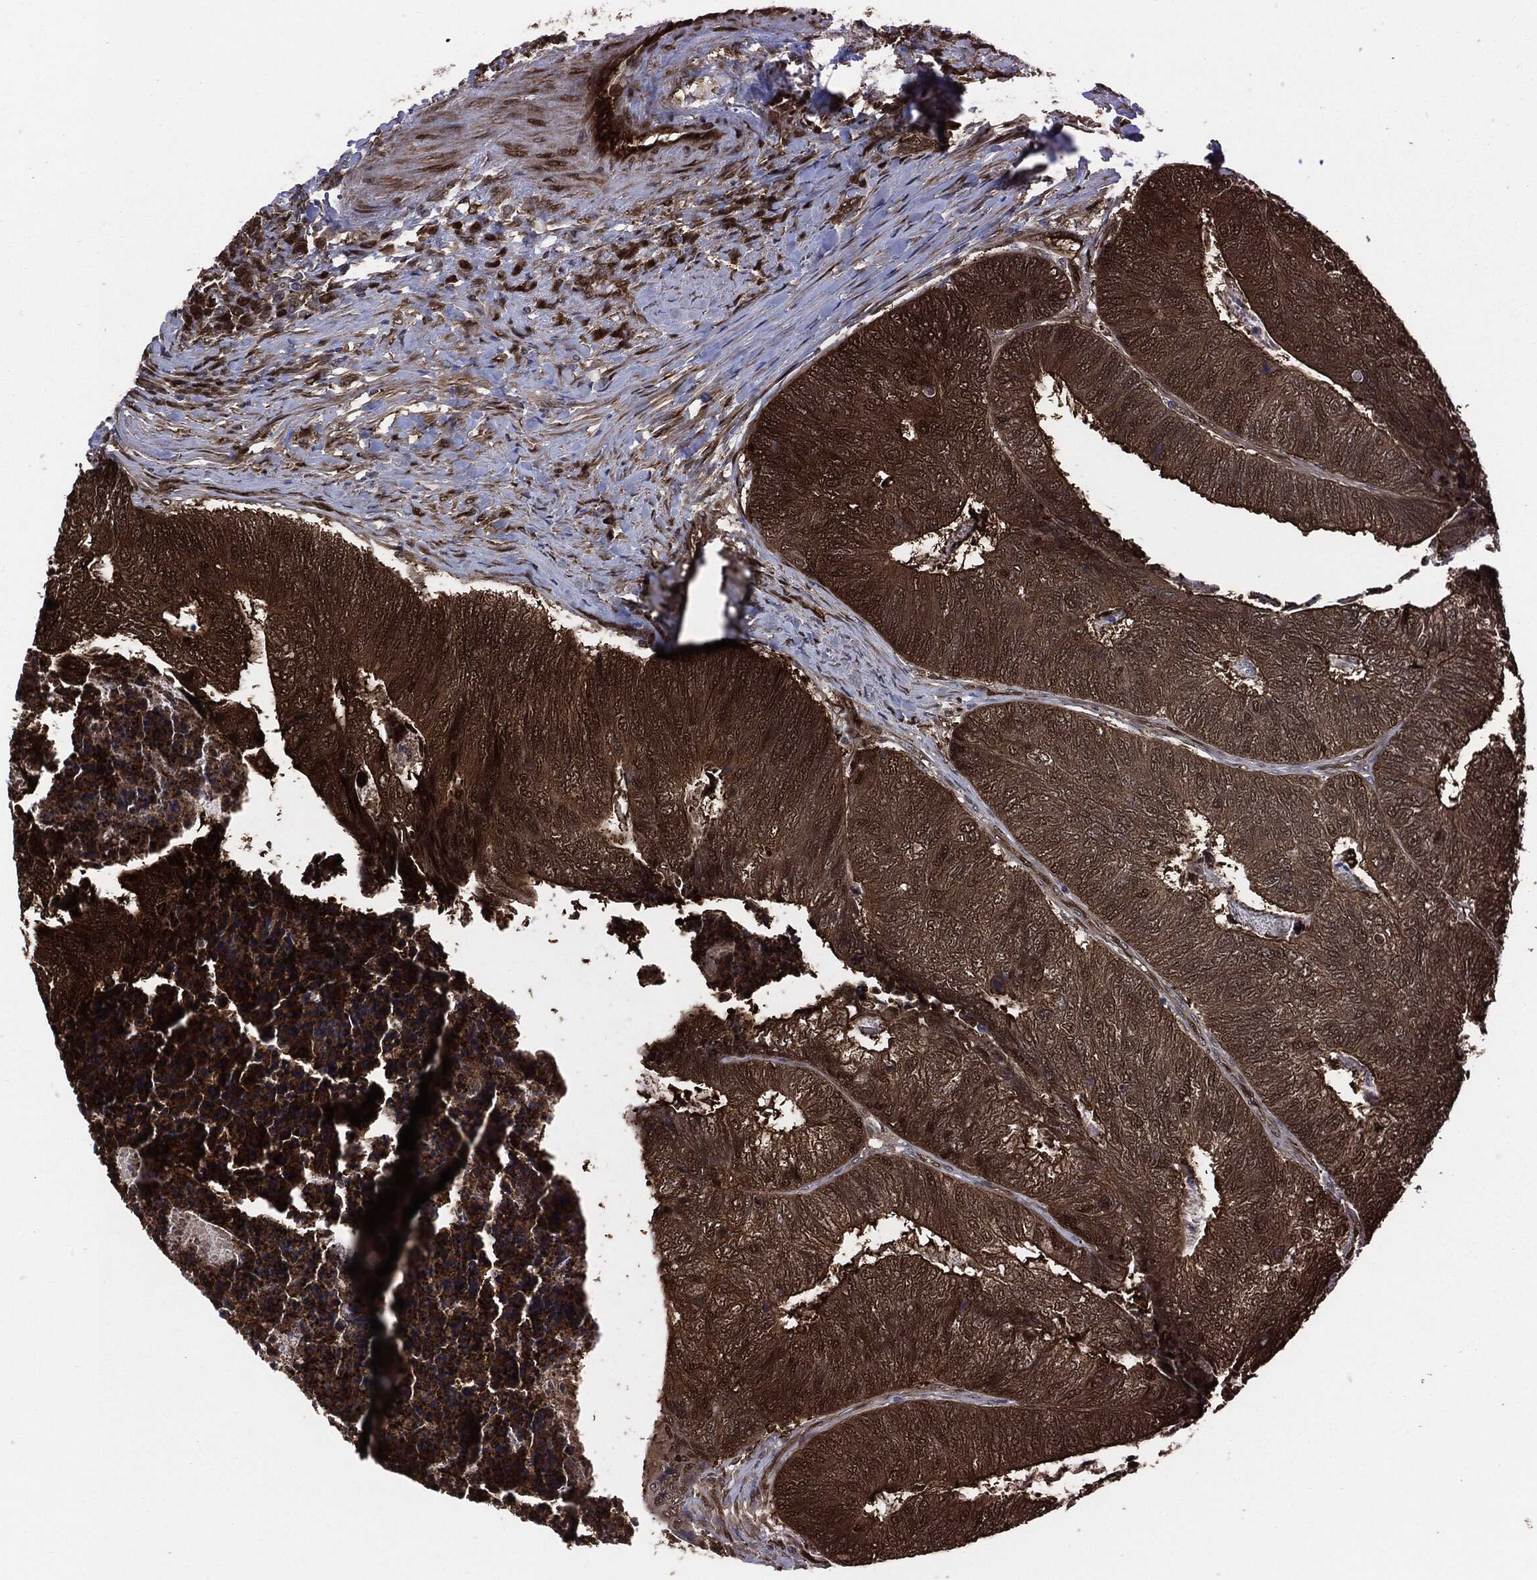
{"staining": {"intensity": "strong", "quantity": ">75%", "location": "cytoplasmic/membranous,nuclear"}, "tissue": "colorectal cancer", "cell_type": "Tumor cells", "image_type": "cancer", "snomed": [{"axis": "morphology", "description": "Adenocarcinoma, NOS"}, {"axis": "topography", "description": "Colon"}], "caption": "The photomicrograph demonstrates staining of colorectal cancer (adenocarcinoma), revealing strong cytoplasmic/membranous and nuclear protein positivity (brown color) within tumor cells.", "gene": "DCTN1", "patient": {"sex": "female", "age": 67}}